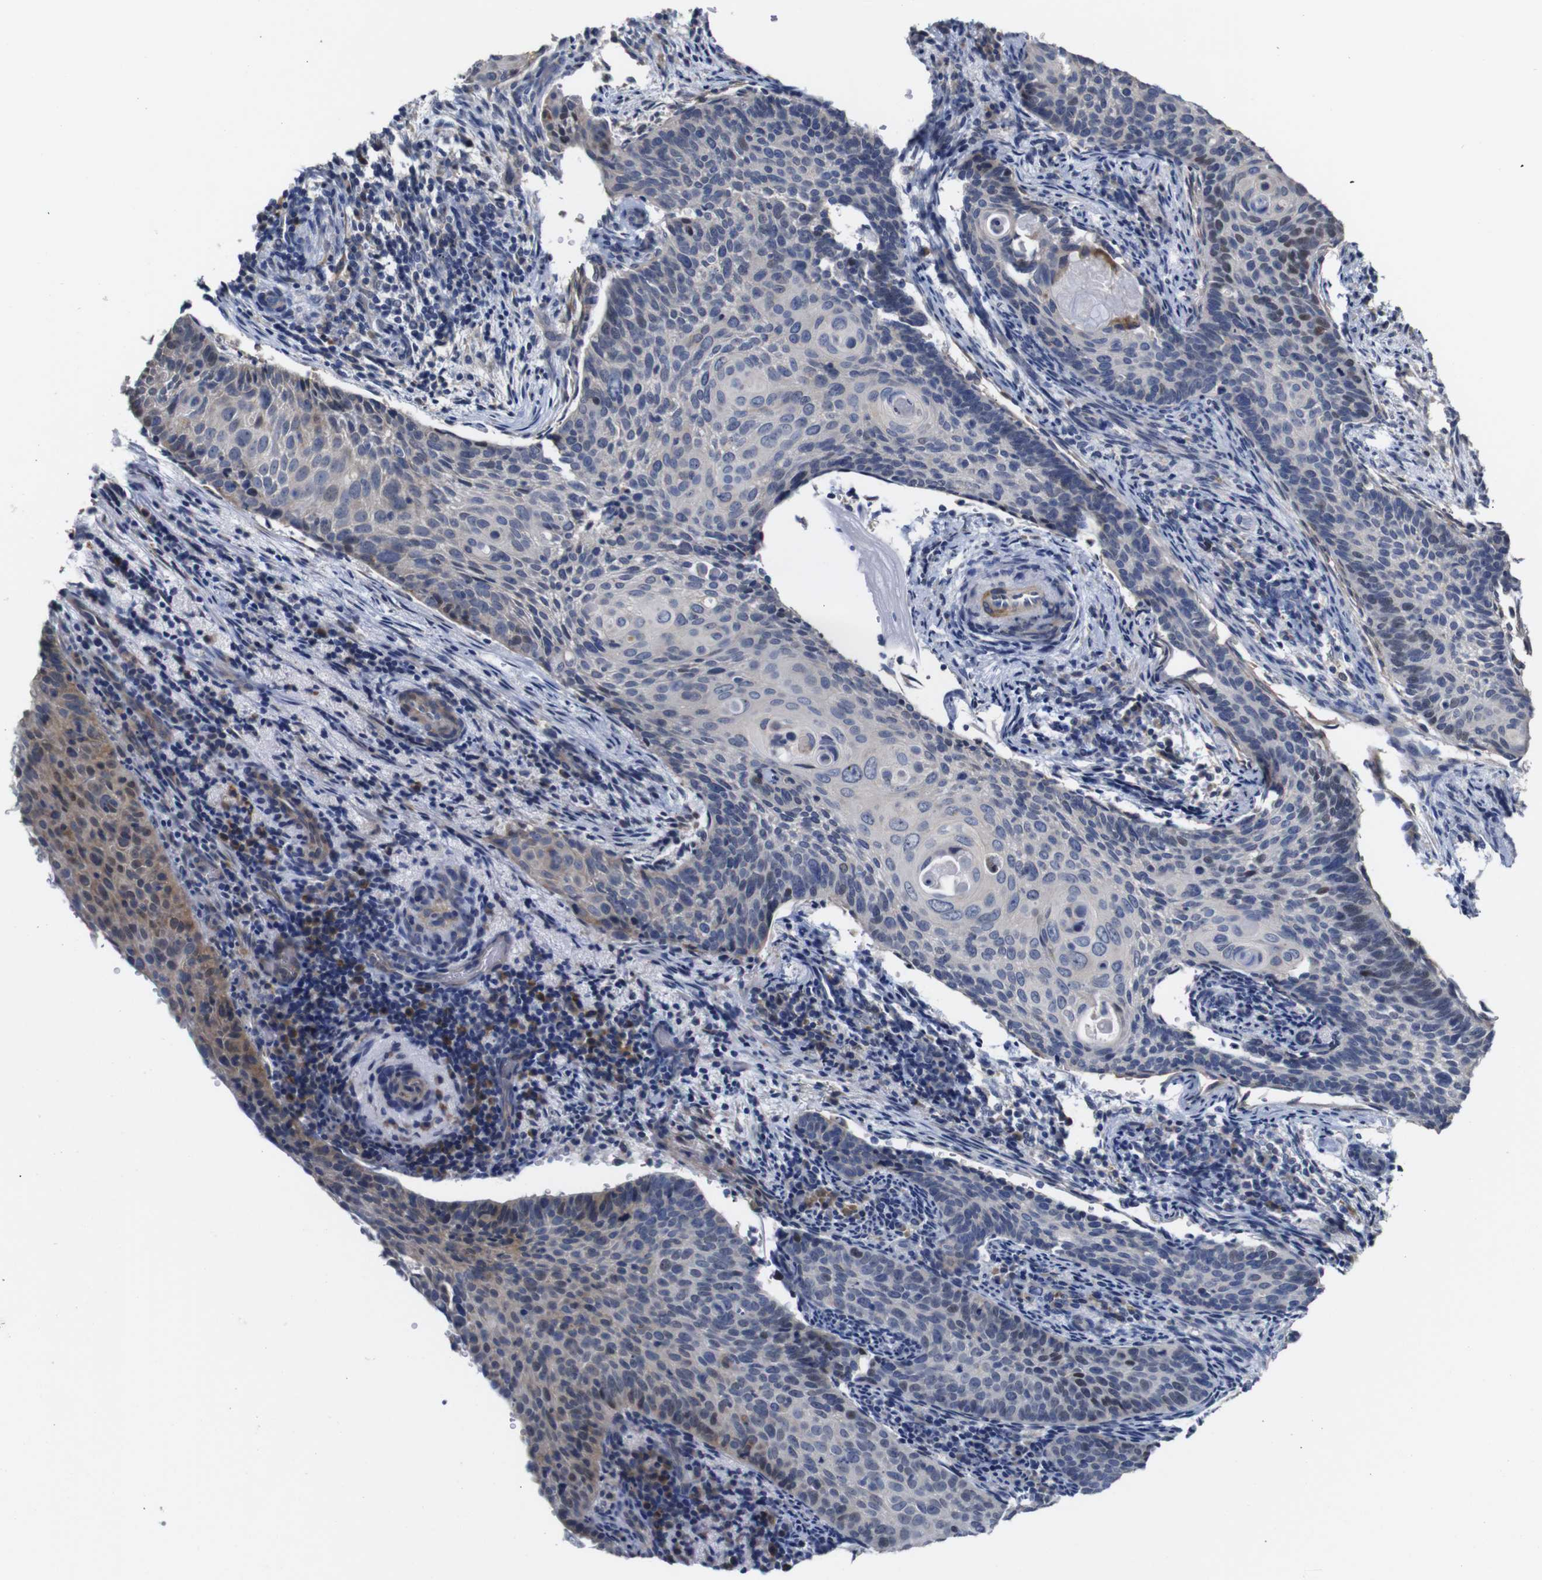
{"staining": {"intensity": "weak", "quantity": "<25%", "location": "cytoplasmic/membranous"}, "tissue": "cervical cancer", "cell_type": "Tumor cells", "image_type": "cancer", "snomed": [{"axis": "morphology", "description": "Squamous cell carcinoma, NOS"}, {"axis": "topography", "description": "Cervix"}], "caption": "An image of cervical cancer stained for a protein shows no brown staining in tumor cells. The staining was performed using DAB (3,3'-diaminobenzidine) to visualize the protein expression in brown, while the nuclei were stained in blue with hematoxylin (Magnification: 20x).", "gene": "TCEAL9", "patient": {"sex": "female", "age": 33}}